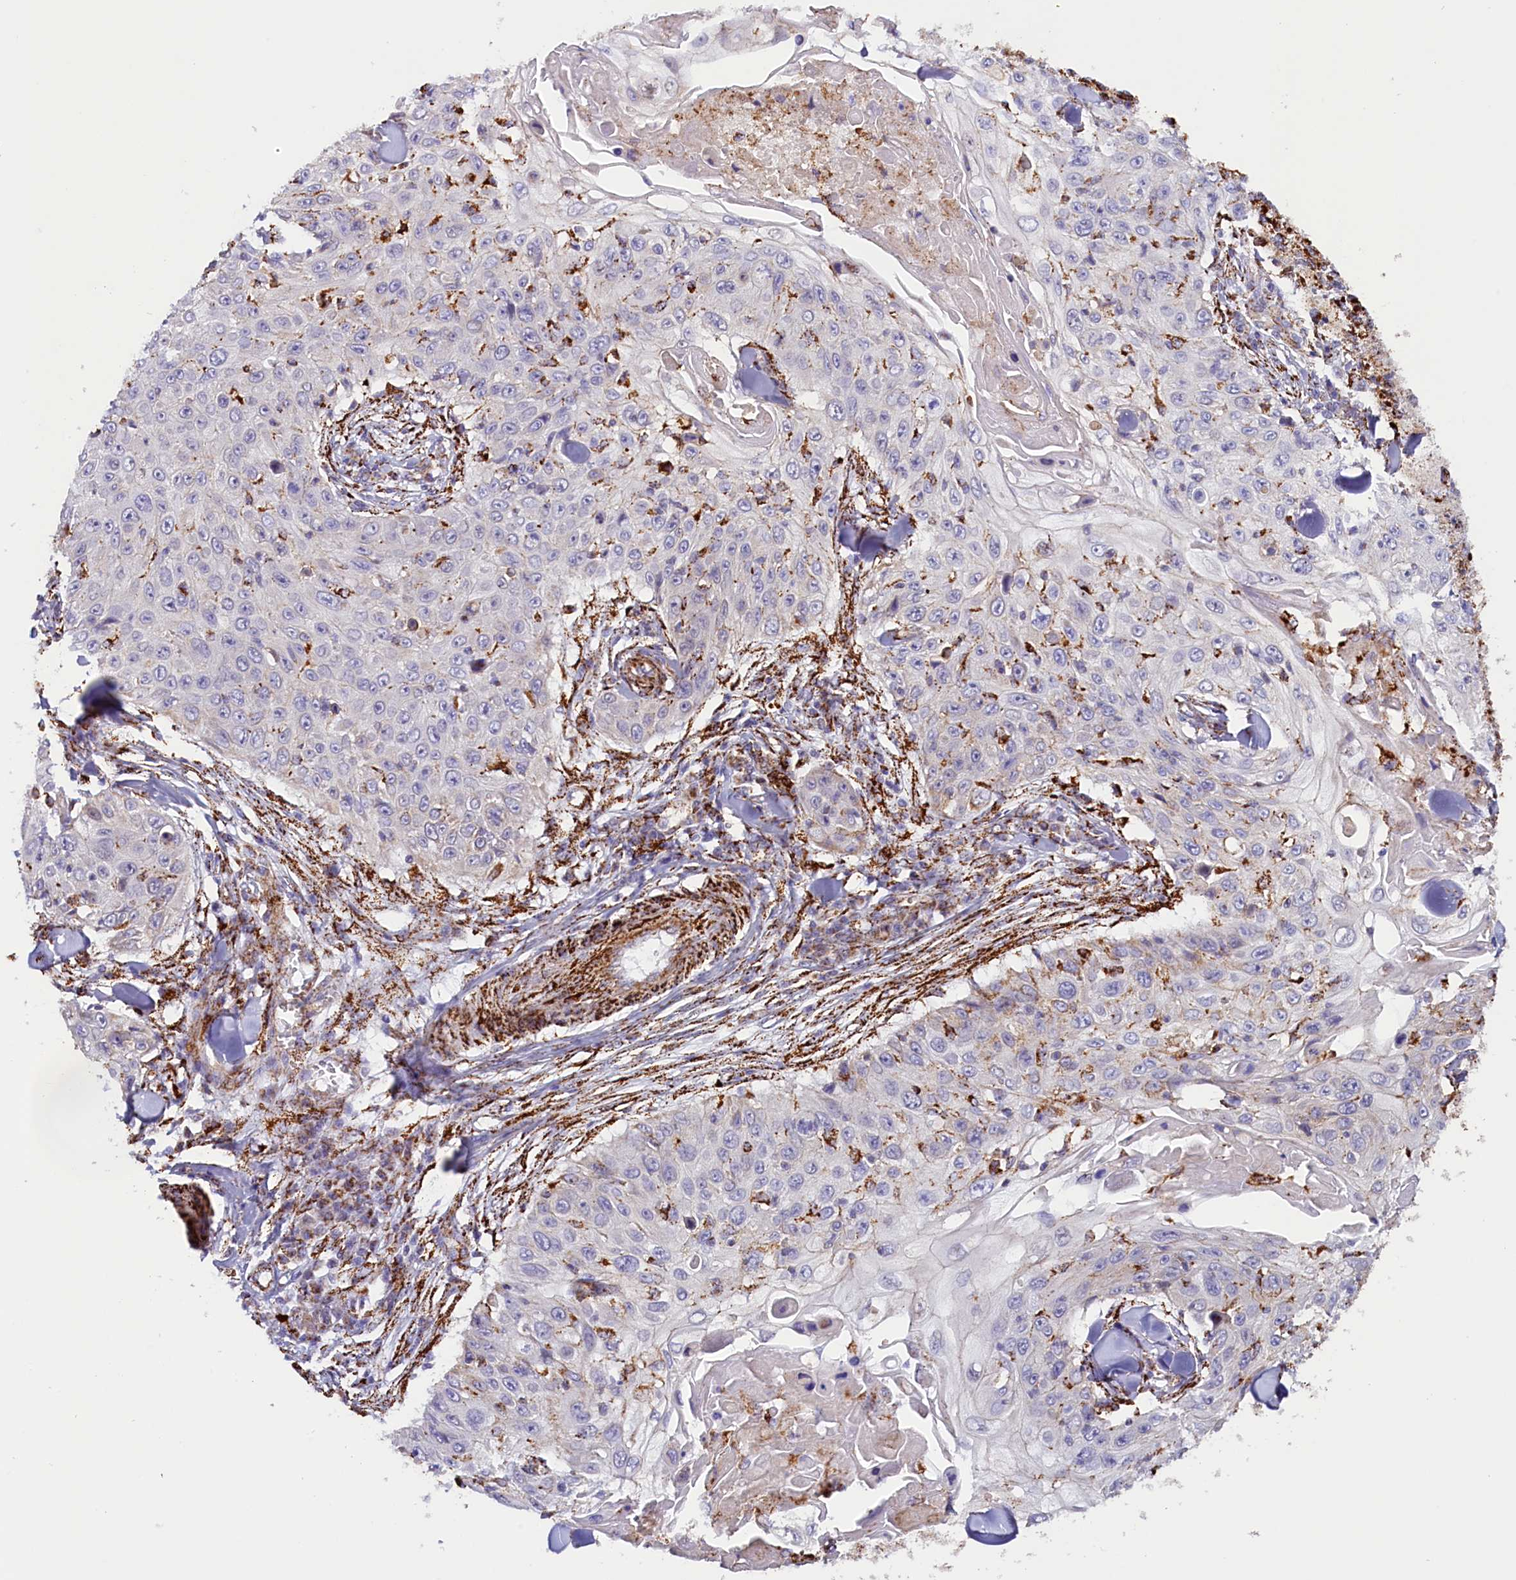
{"staining": {"intensity": "negative", "quantity": "none", "location": "none"}, "tissue": "skin cancer", "cell_type": "Tumor cells", "image_type": "cancer", "snomed": [{"axis": "morphology", "description": "Squamous cell carcinoma, NOS"}, {"axis": "topography", "description": "Skin"}], "caption": "DAB immunohistochemical staining of human skin cancer exhibits no significant staining in tumor cells. (Stains: DAB (3,3'-diaminobenzidine) immunohistochemistry (IHC) with hematoxylin counter stain, Microscopy: brightfield microscopy at high magnification).", "gene": "AKTIP", "patient": {"sex": "male", "age": 86}}